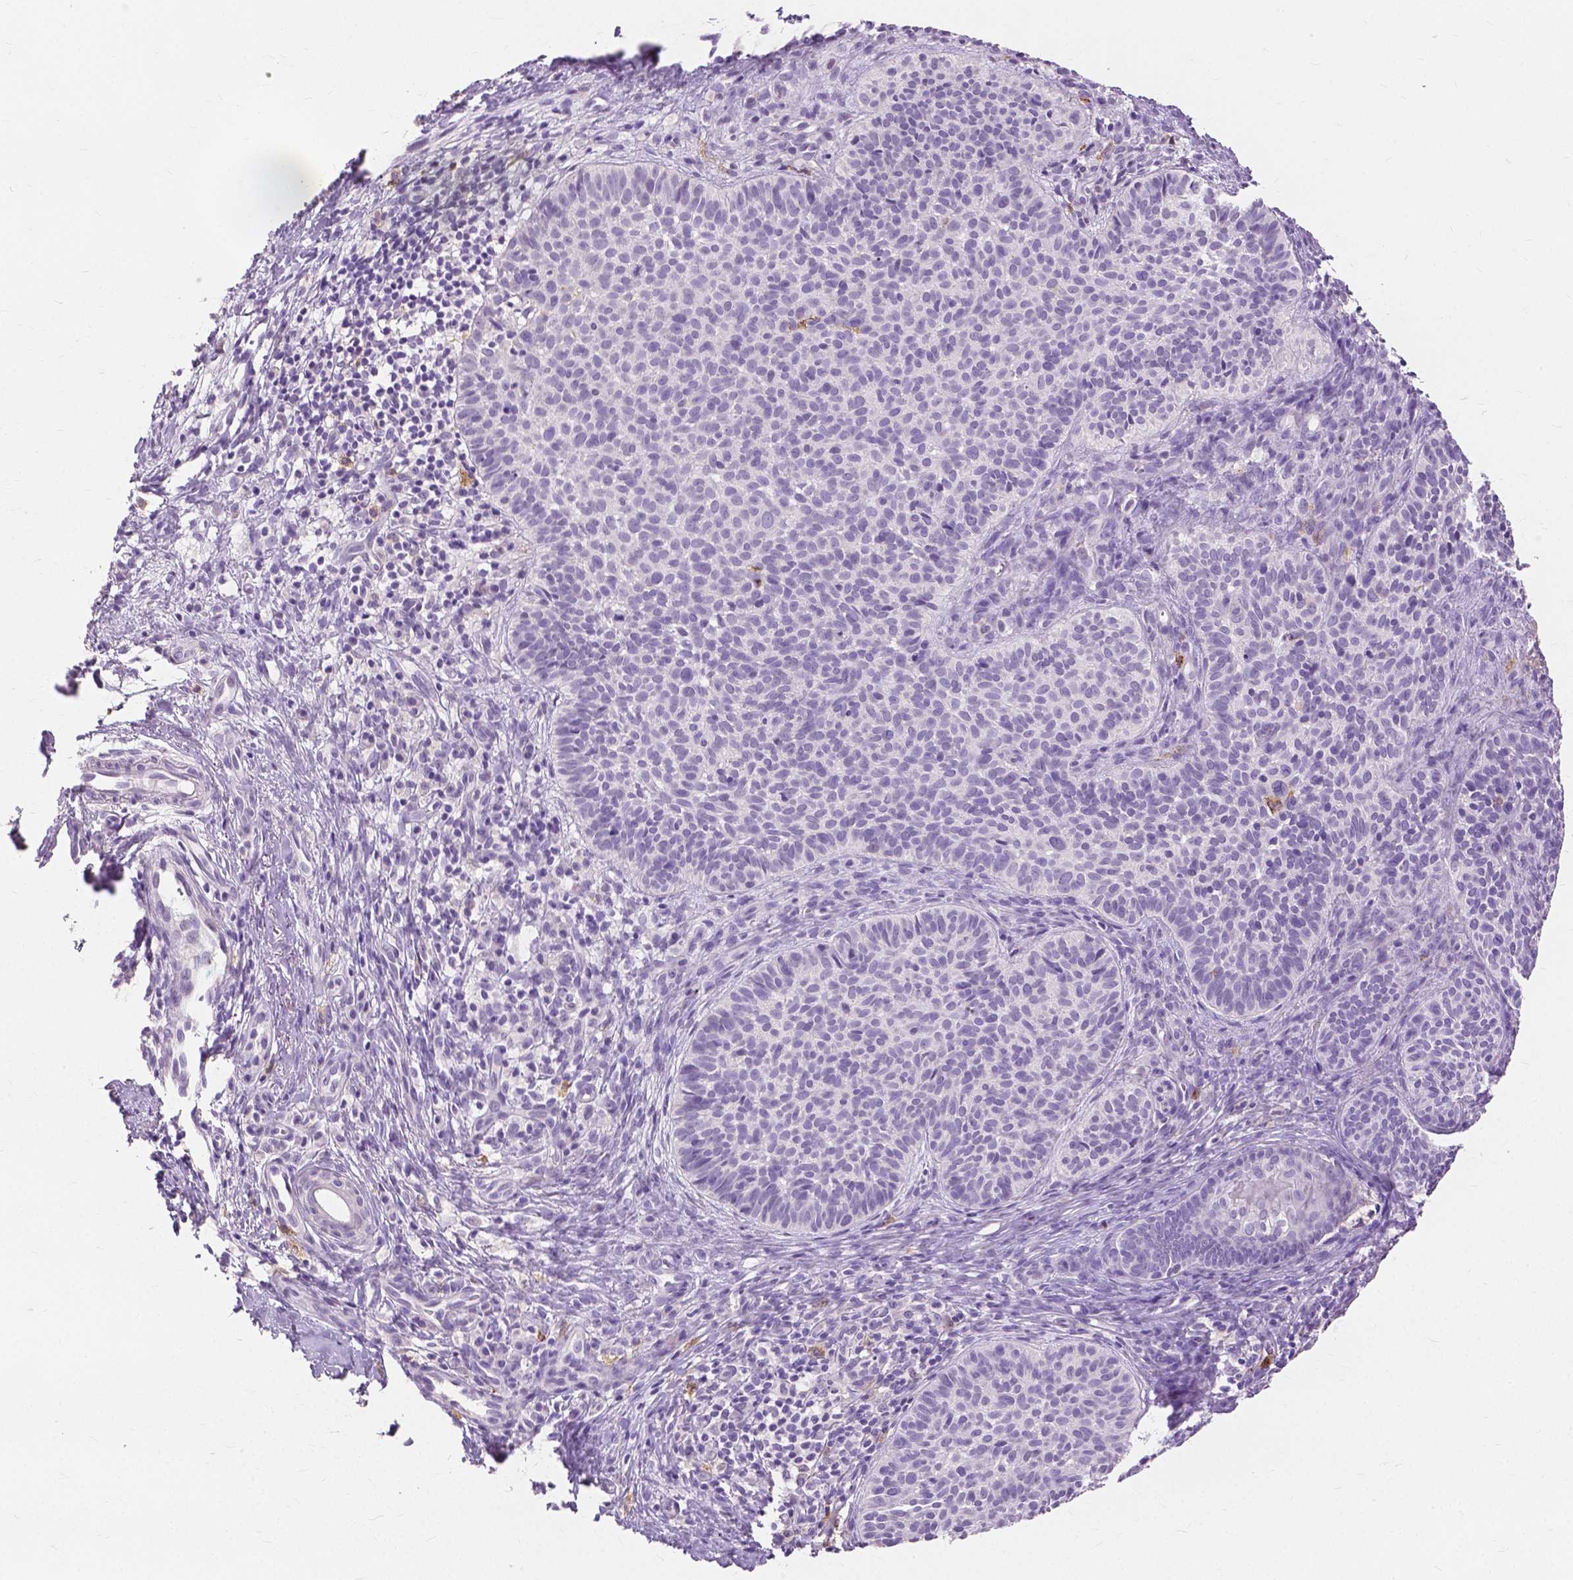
{"staining": {"intensity": "negative", "quantity": "none", "location": "none"}, "tissue": "skin cancer", "cell_type": "Tumor cells", "image_type": "cancer", "snomed": [{"axis": "morphology", "description": "Basal cell carcinoma"}, {"axis": "topography", "description": "Skin"}], "caption": "Tumor cells show no significant protein staining in skin cancer (basal cell carcinoma).", "gene": "CXCR2", "patient": {"sex": "male", "age": 57}}